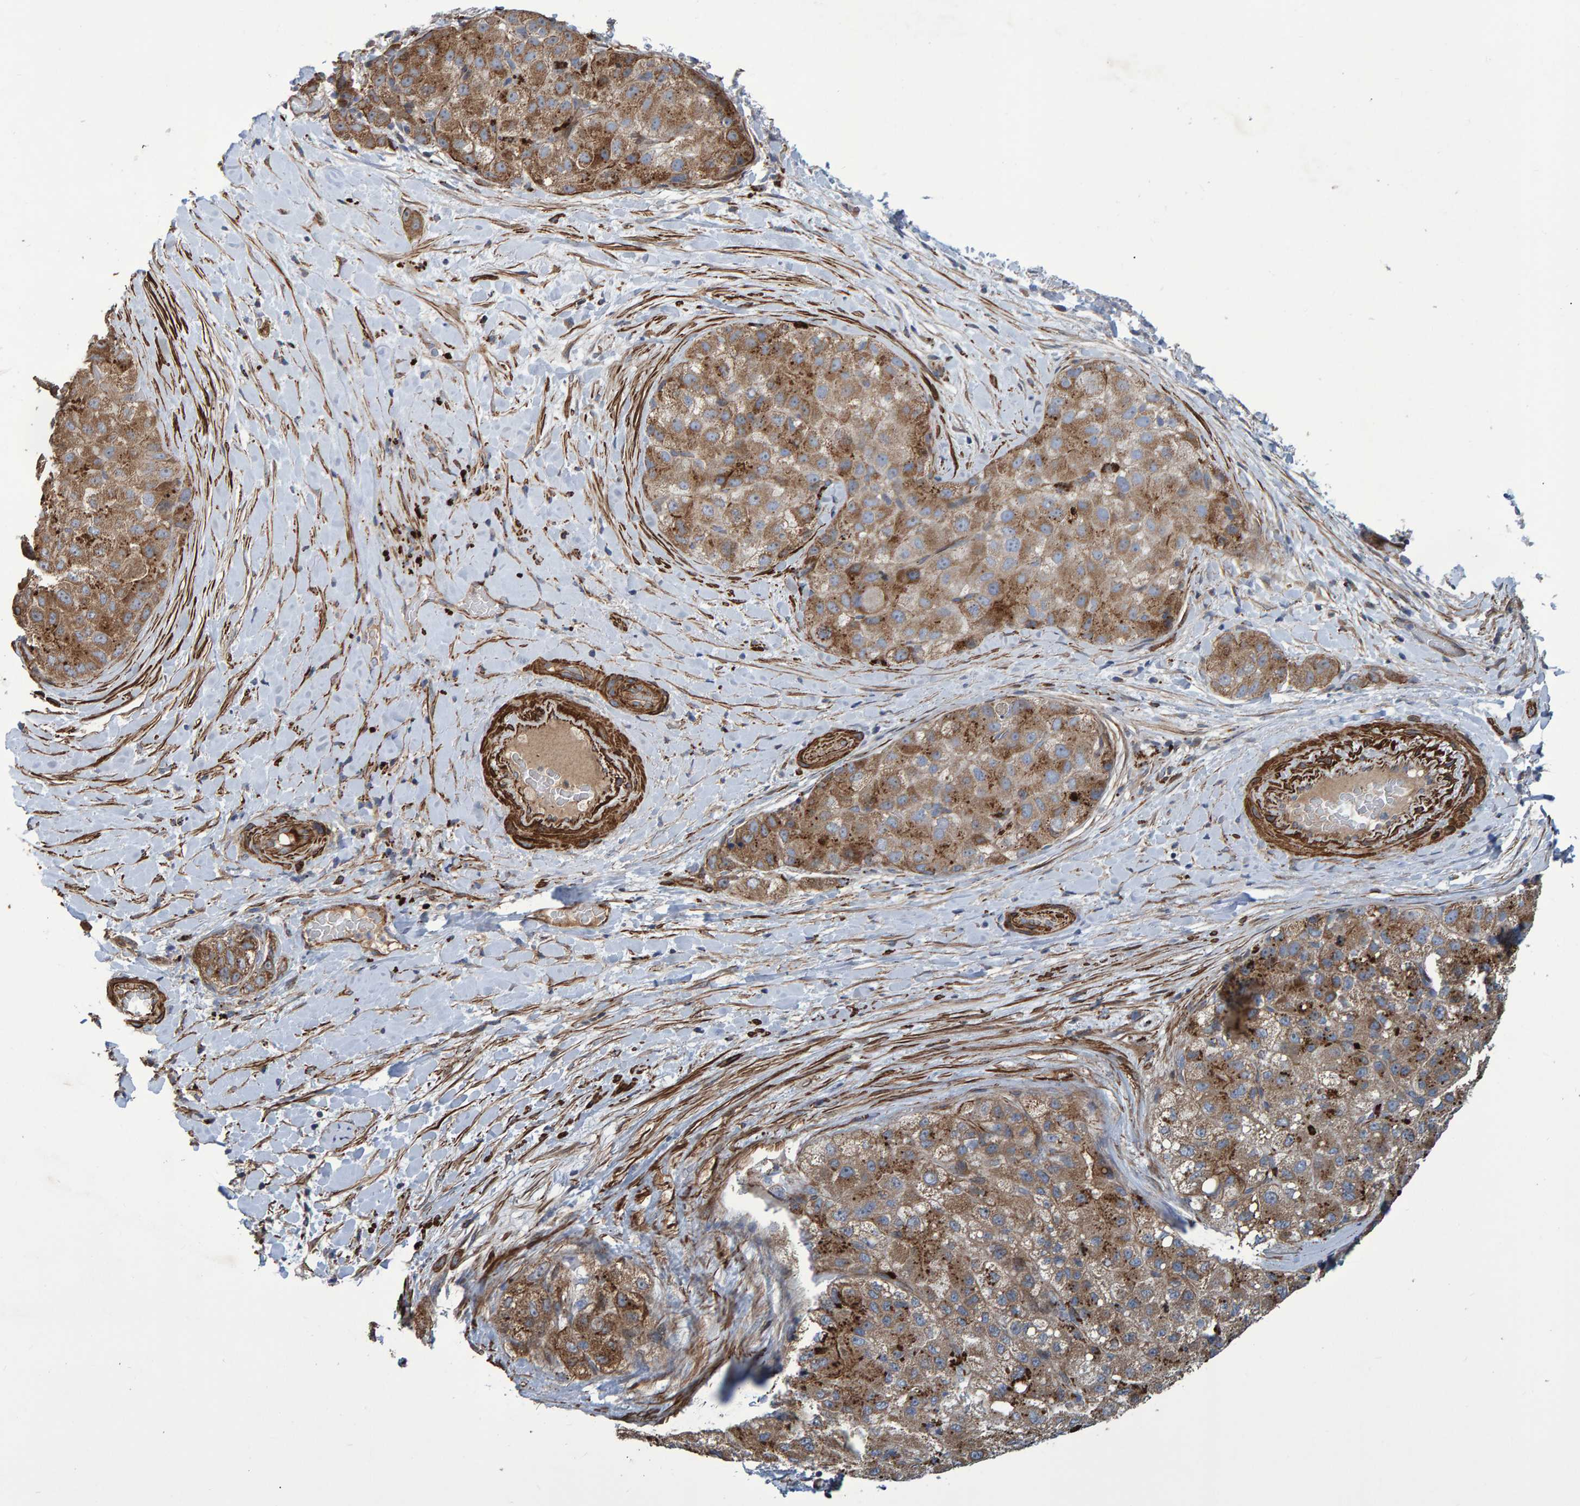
{"staining": {"intensity": "moderate", "quantity": ">75%", "location": "cytoplasmic/membranous"}, "tissue": "liver cancer", "cell_type": "Tumor cells", "image_type": "cancer", "snomed": [{"axis": "morphology", "description": "Carcinoma, Hepatocellular, NOS"}, {"axis": "topography", "description": "Liver"}], "caption": "This is a histology image of IHC staining of liver hepatocellular carcinoma, which shows moderate expression in the cytoplasmic/membranous of tumor cells.", "gene": "SLIT2", "patient": {"sex": "male", "age": 80}}